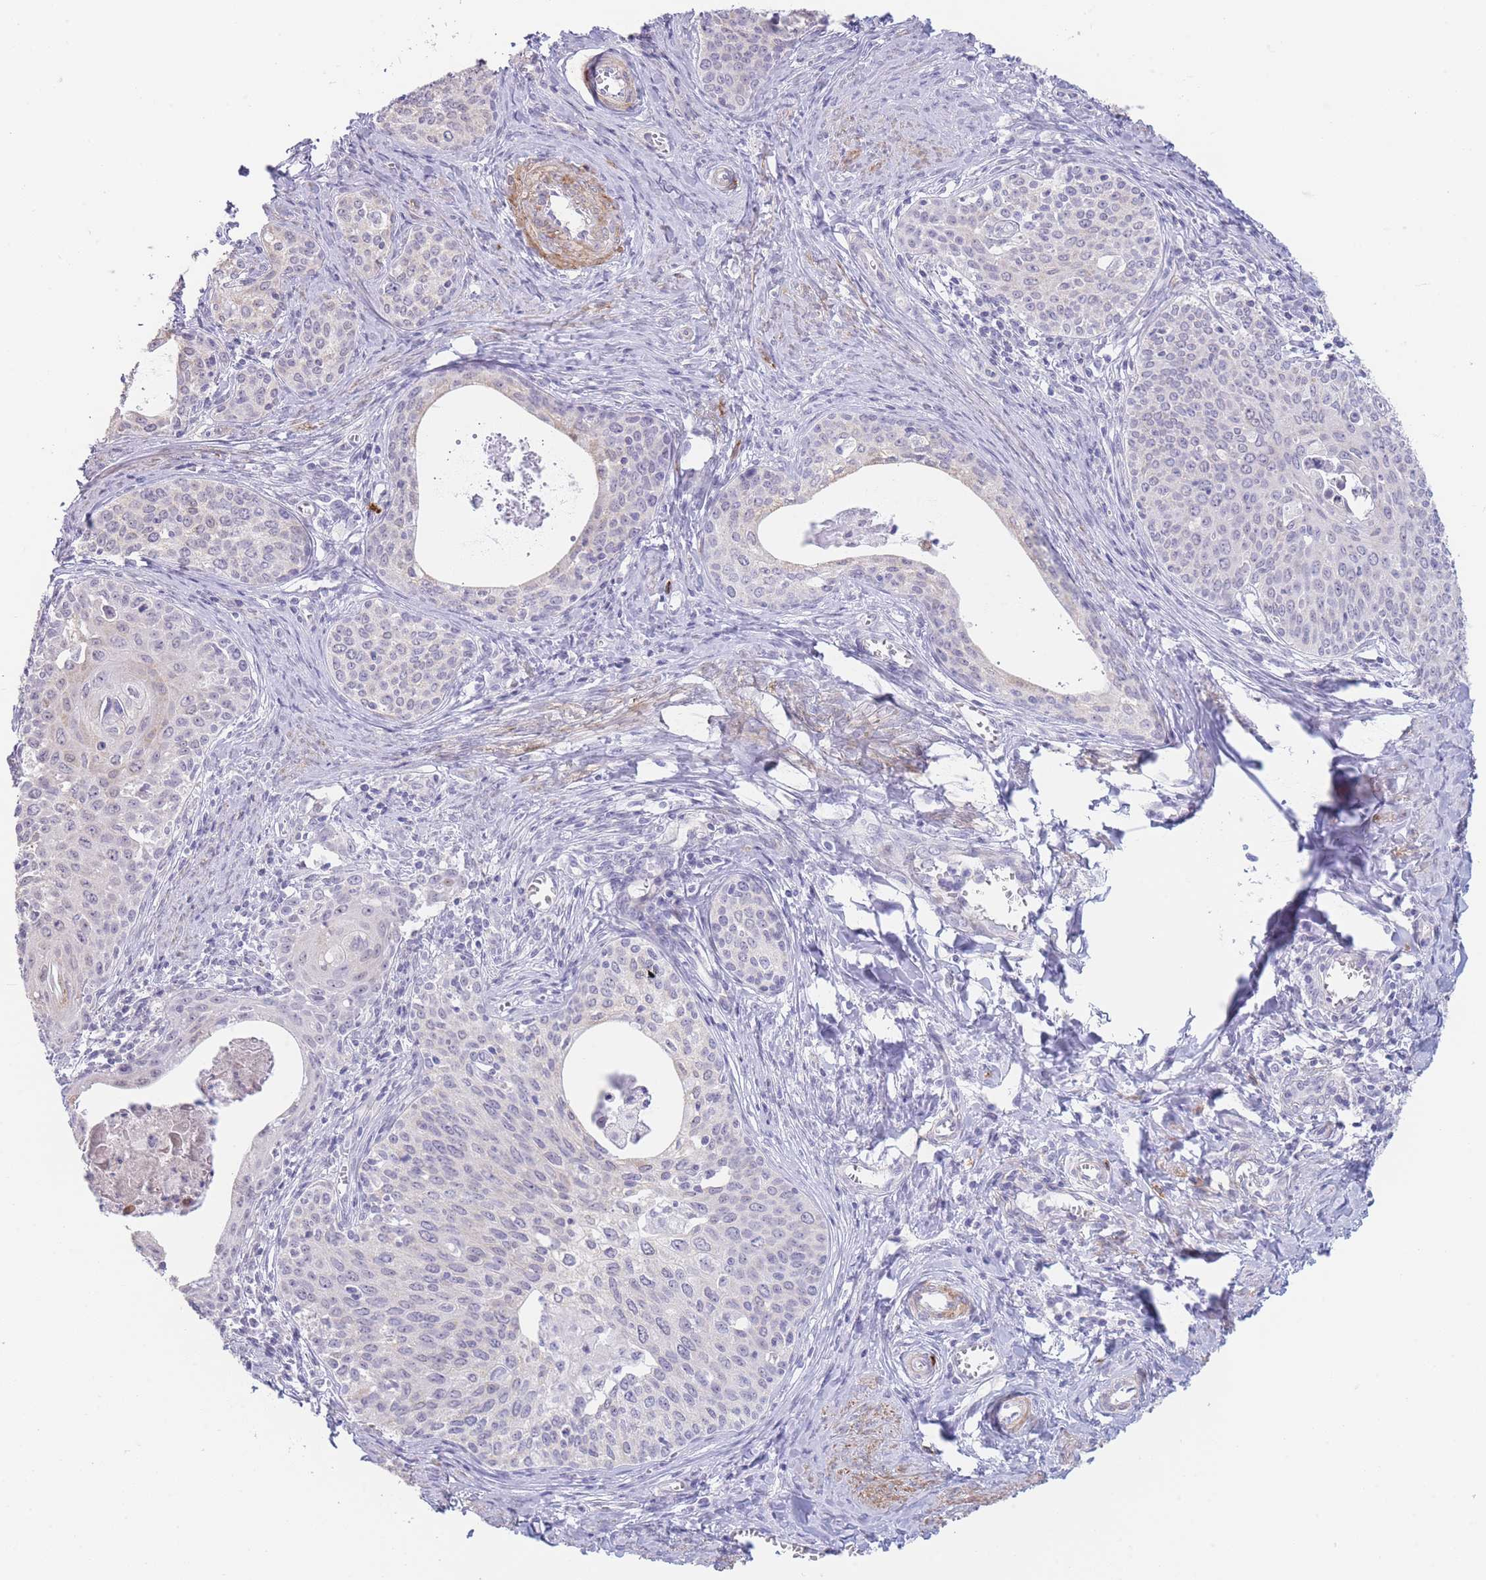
{"staining": {"intensity": "negative", "quantity": "none", "location": "none"}, "tissue": "cervical cancer", "cell_type": "Tumor cells", "image_type": "cancer", "snomed": [{"axis": "morphology", "description": "Squamous cell carcinoma, NOS"}, {"axis": "morphology", "description": "Adenocarcinoma, NOS"}, {"axis": "topography", "description": "Cervix"}], "caption": "A histopathology image of human cervical cancer is negative for staining in tumor cells. (DAB (3,3'-diaminobenzidine) IHC, high magnification).", "gene": "ASAP3", "patient": {"sex": "female", "age": 52}}